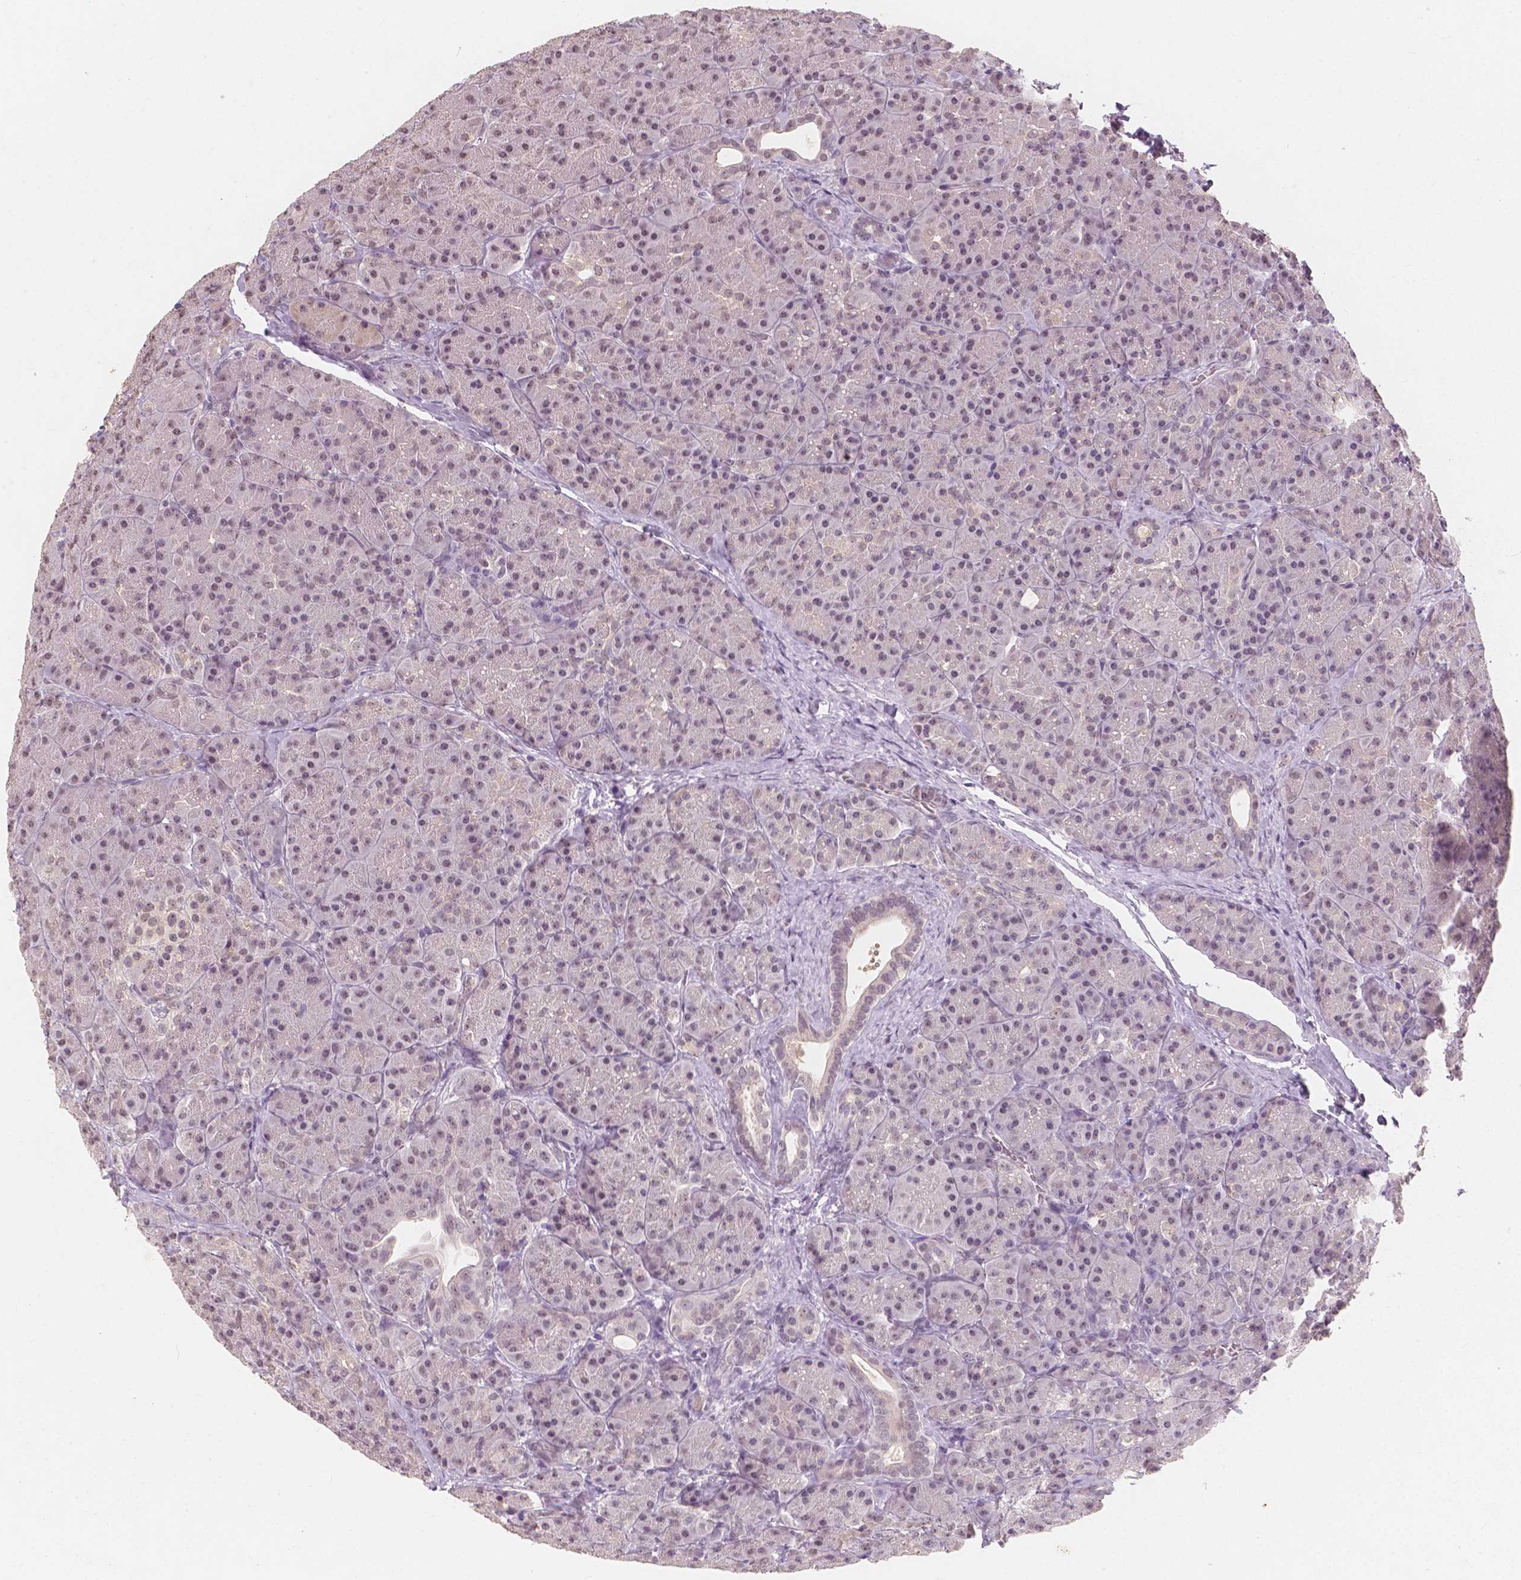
{"staining": {"intensity": "weak", "quantity": "25%-75%", "location": "nuclear"}, "tissue": "pancreas", "cell_type": "Exocrine glandular cells", "image_type": "normal", "snomed": [{"axis": "morphology", "description": "Normal tissue, NOS"}, {"axis": "topography", "description": "Pancreas"}], "caption": "Immunohistochemical staining of normal pancreas reveals weak nuclear protein expression in about 25%-75% of exocrine glandular cells. (Stains: DAB (3,3'-diaminobenzidine) in brown, nuclei in blue, Microscopy: brightfield microscopy at high magnification).", "gene": "NOLC1", "patient": {"sex": "male", "age": 57}}